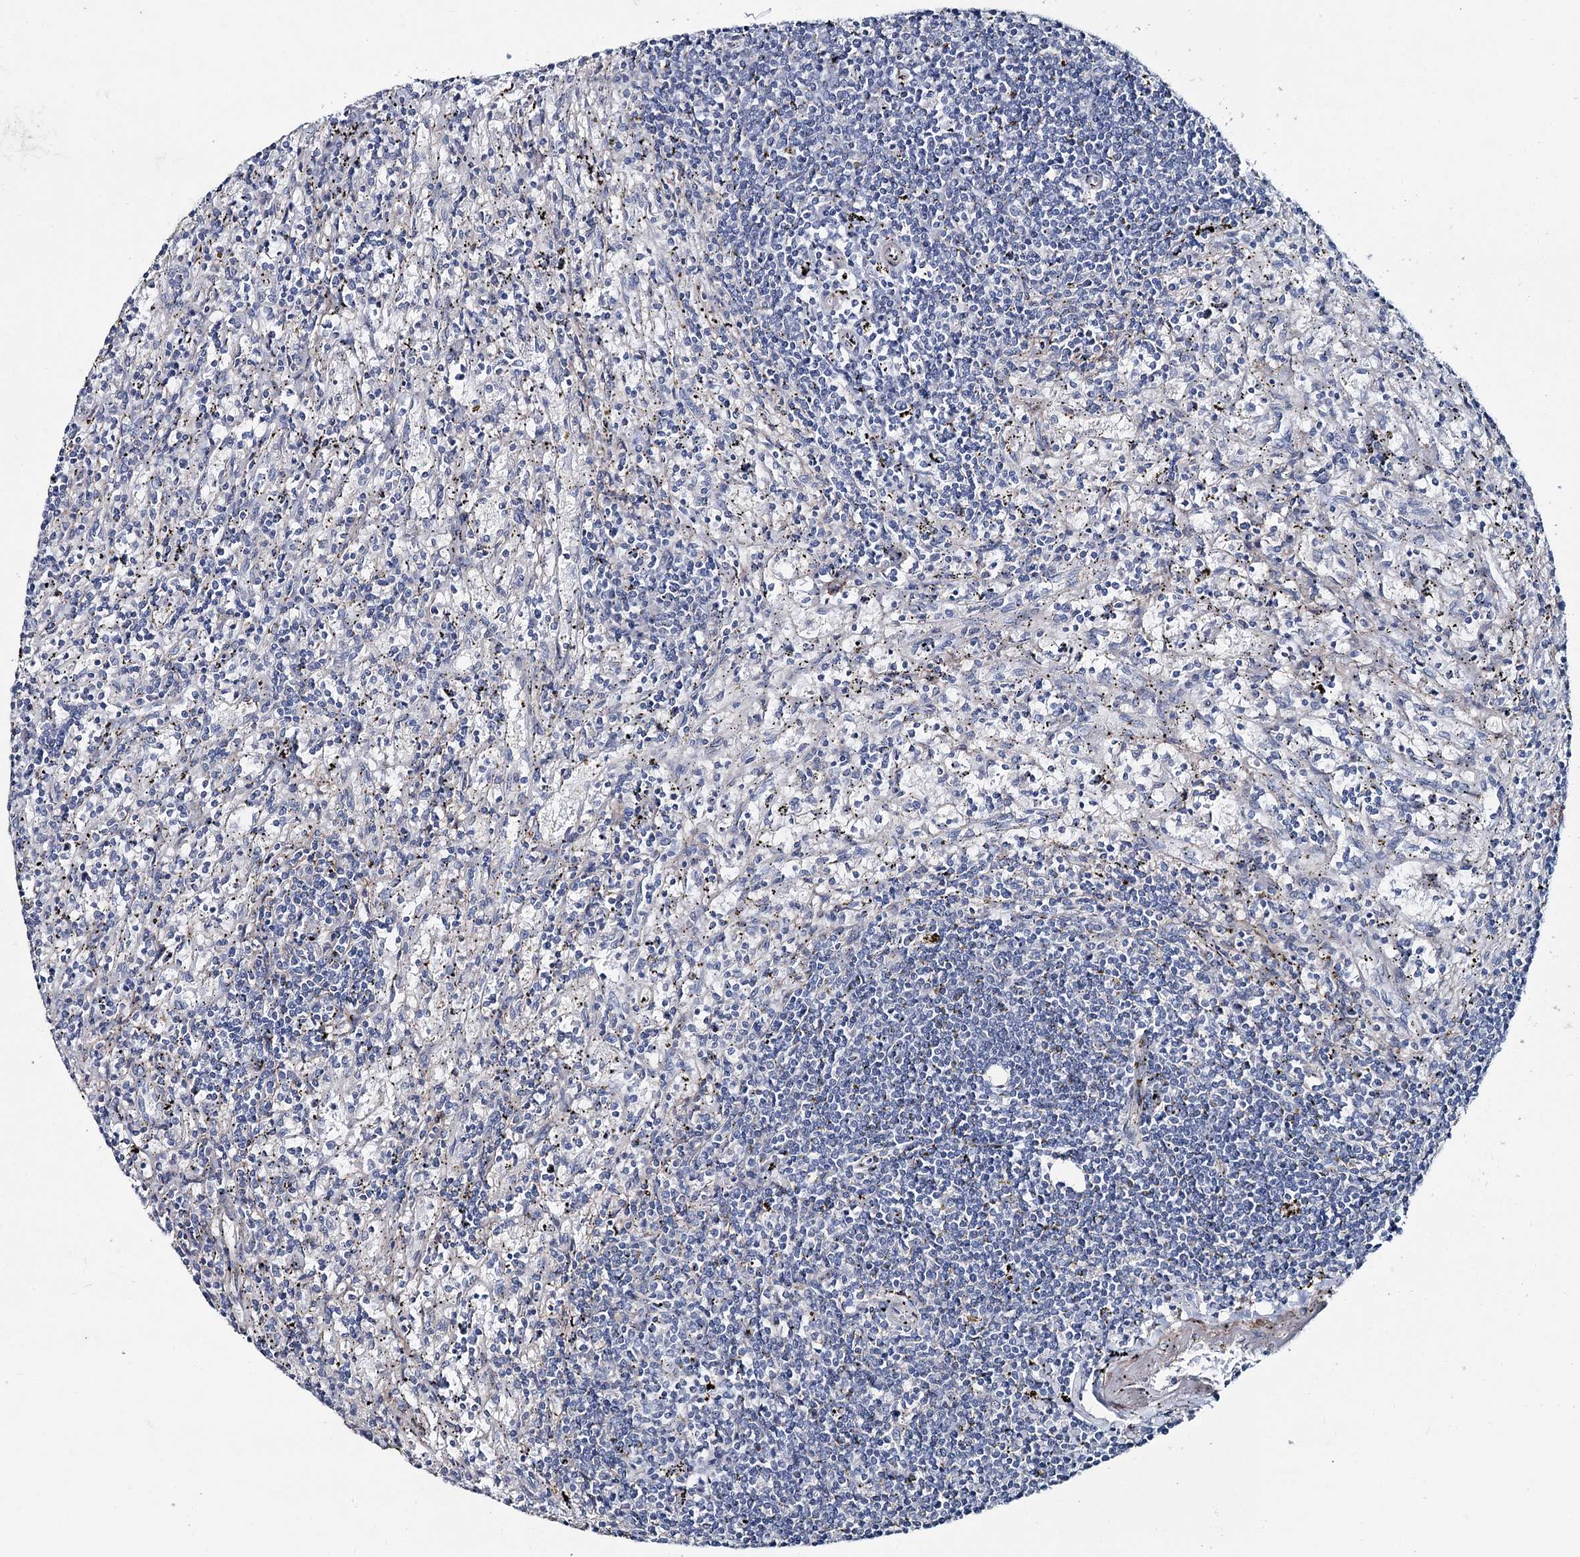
{"staining": {"intensity": "negative", "quantity": "none", "location": "none"}, "tissue": "lymphoma", "cell_type": "Tumor cells", "image_type": "cancer", "snomed": [{"axis": "morphology", "description": "Malignant lymphoma, non-Hodgkin's type, Low grade"}, {"axis": "topography", "description": "Spleen"}], "caption": "A micrograph of lymphoma stained for a protein exhibits no brown staining in tumor cells.", "gene": "FAM120B", "patient": {"sex": "male", "age": 76}}